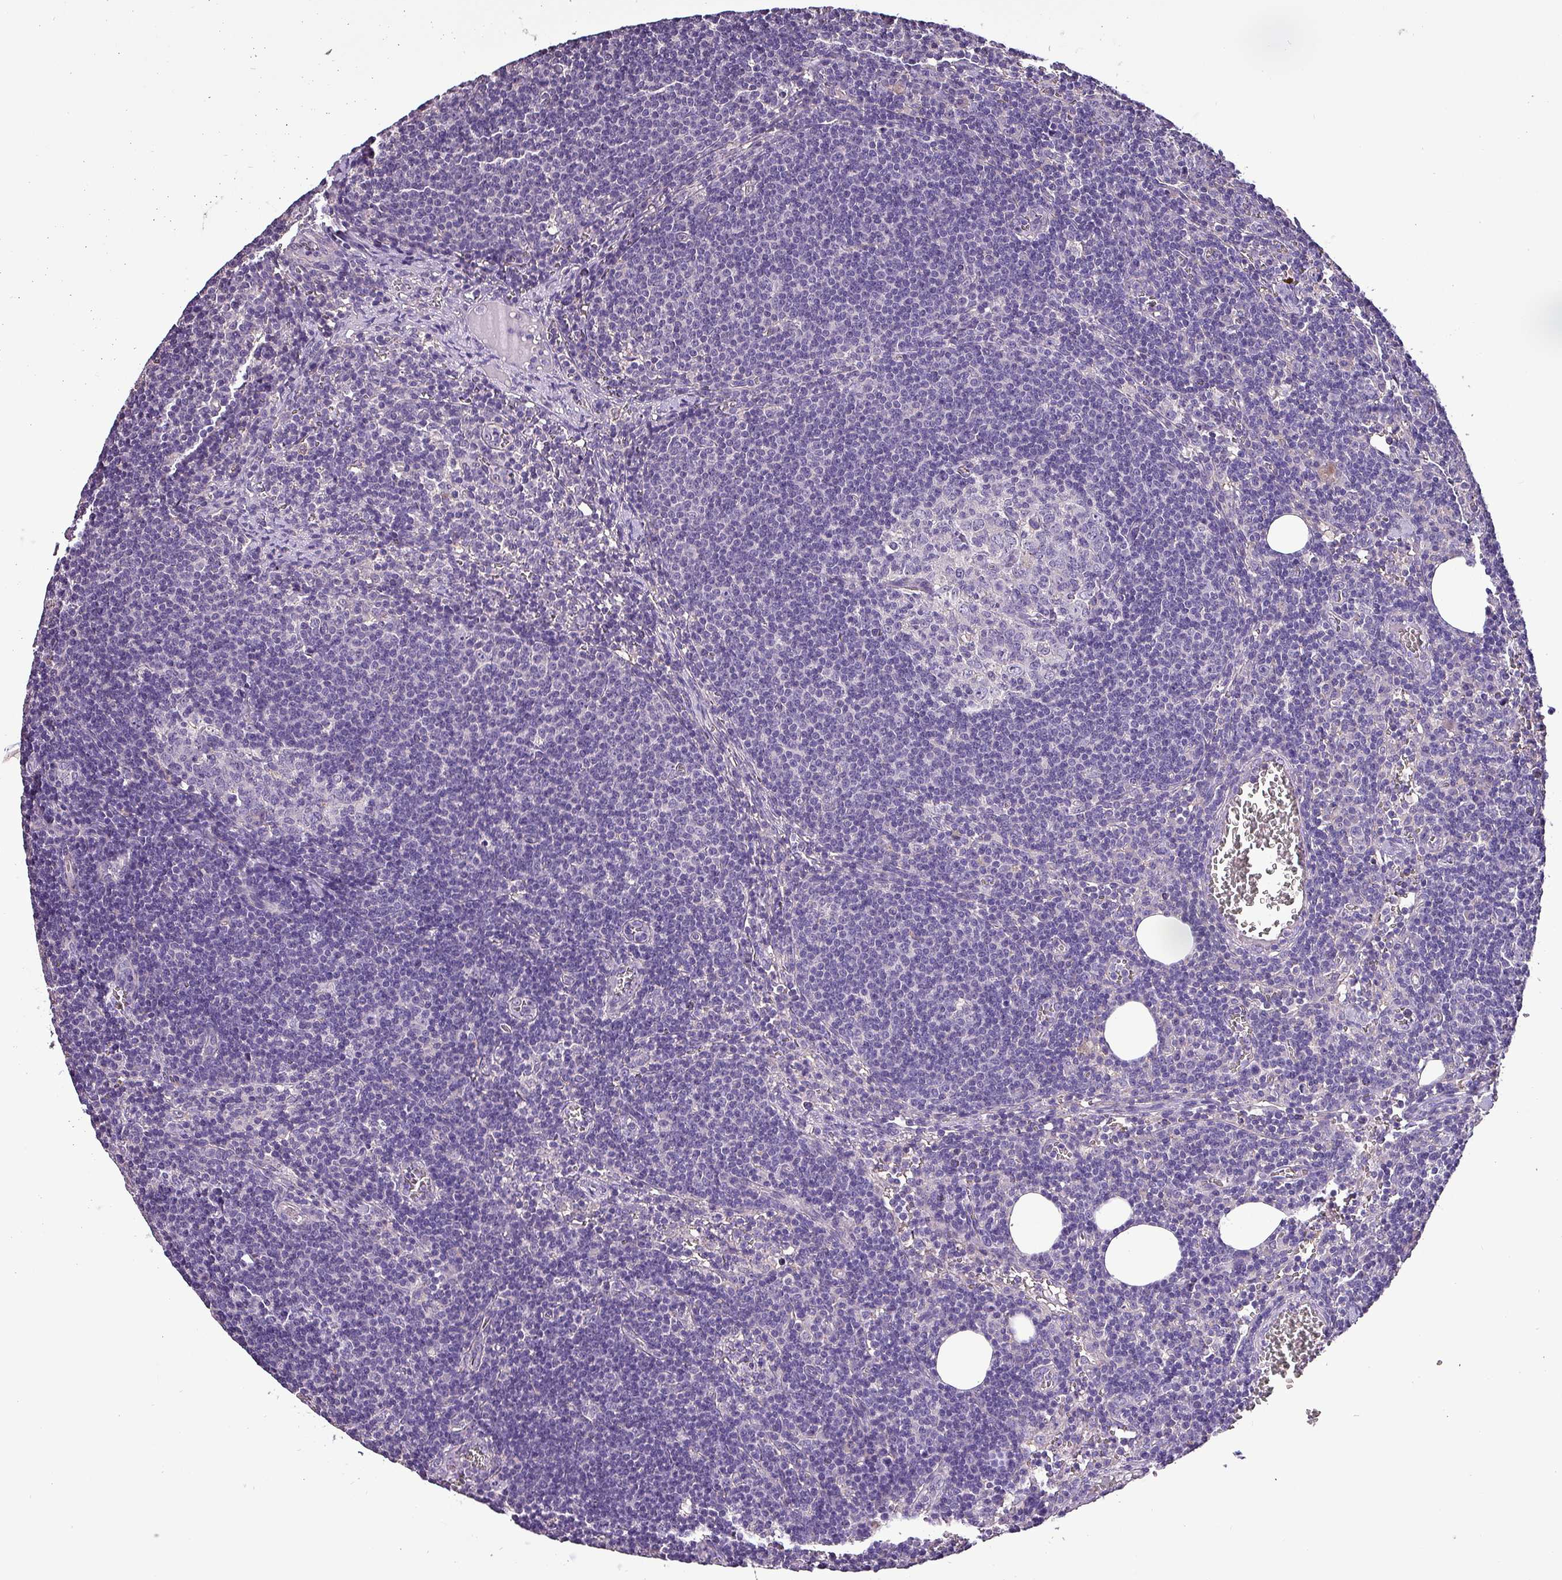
{"staining": {"intensity": "negative", "quantity": "none", "location": "none"}, "tissue": "lymph node", "cell_type": "Germinal center cells", "image_type": "normal", "snomed": [{"axis": "morphology", "description": "Normal tissue, NOS"}, {"axis": "topography", "description": "Lymph node"}], "caption": "DAB (3,3'-diaminobenzidine) immunohistochemical staining of normal lymph node exhibits no significant expression in germinal center cells. The staining is performed using DAB brown chromogen with nuclei counter-stained in using hematoxylin.", "gene": "HTRA4", "patient": {"sex": "female", "age": 27}}